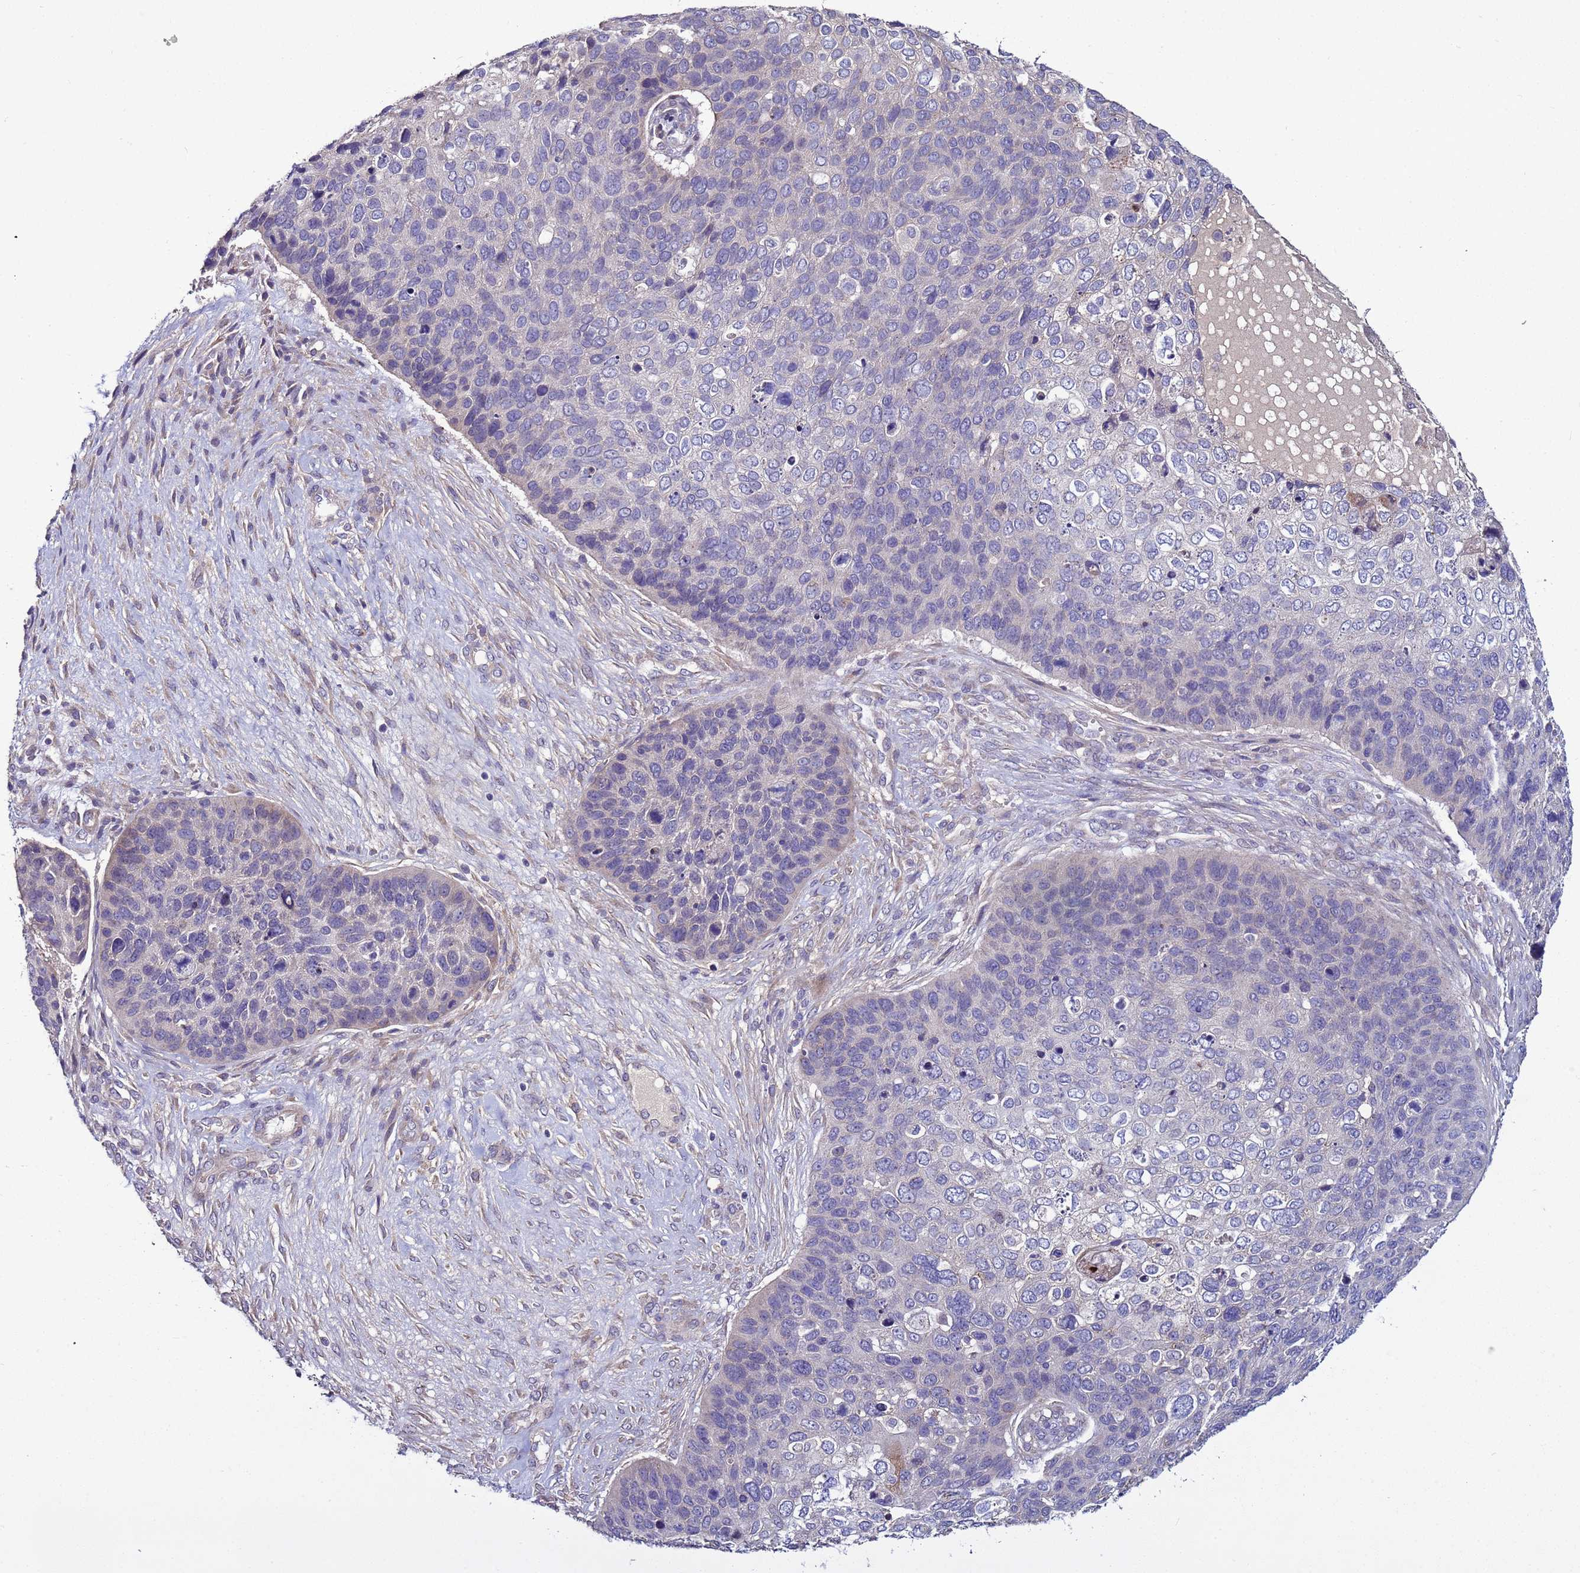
{"staining": {"intensity": "negative", "quantity": "none", "location": "none"}, "tissue": "skin cancer", "cell_type": "Tumor cells", "image_type": "cancer", "snomed": [{"axis": "morphology", "description": "Basal cell carcinoma"}, {"axis": "topography", "description": "Skin"}], "caption": "Histopathology image shows no protein staining in tumor cells of basal cell carcinoma (skin) tissue.", "gene": "RABL2B", "patient": {"sex": "female", "age": 74}}